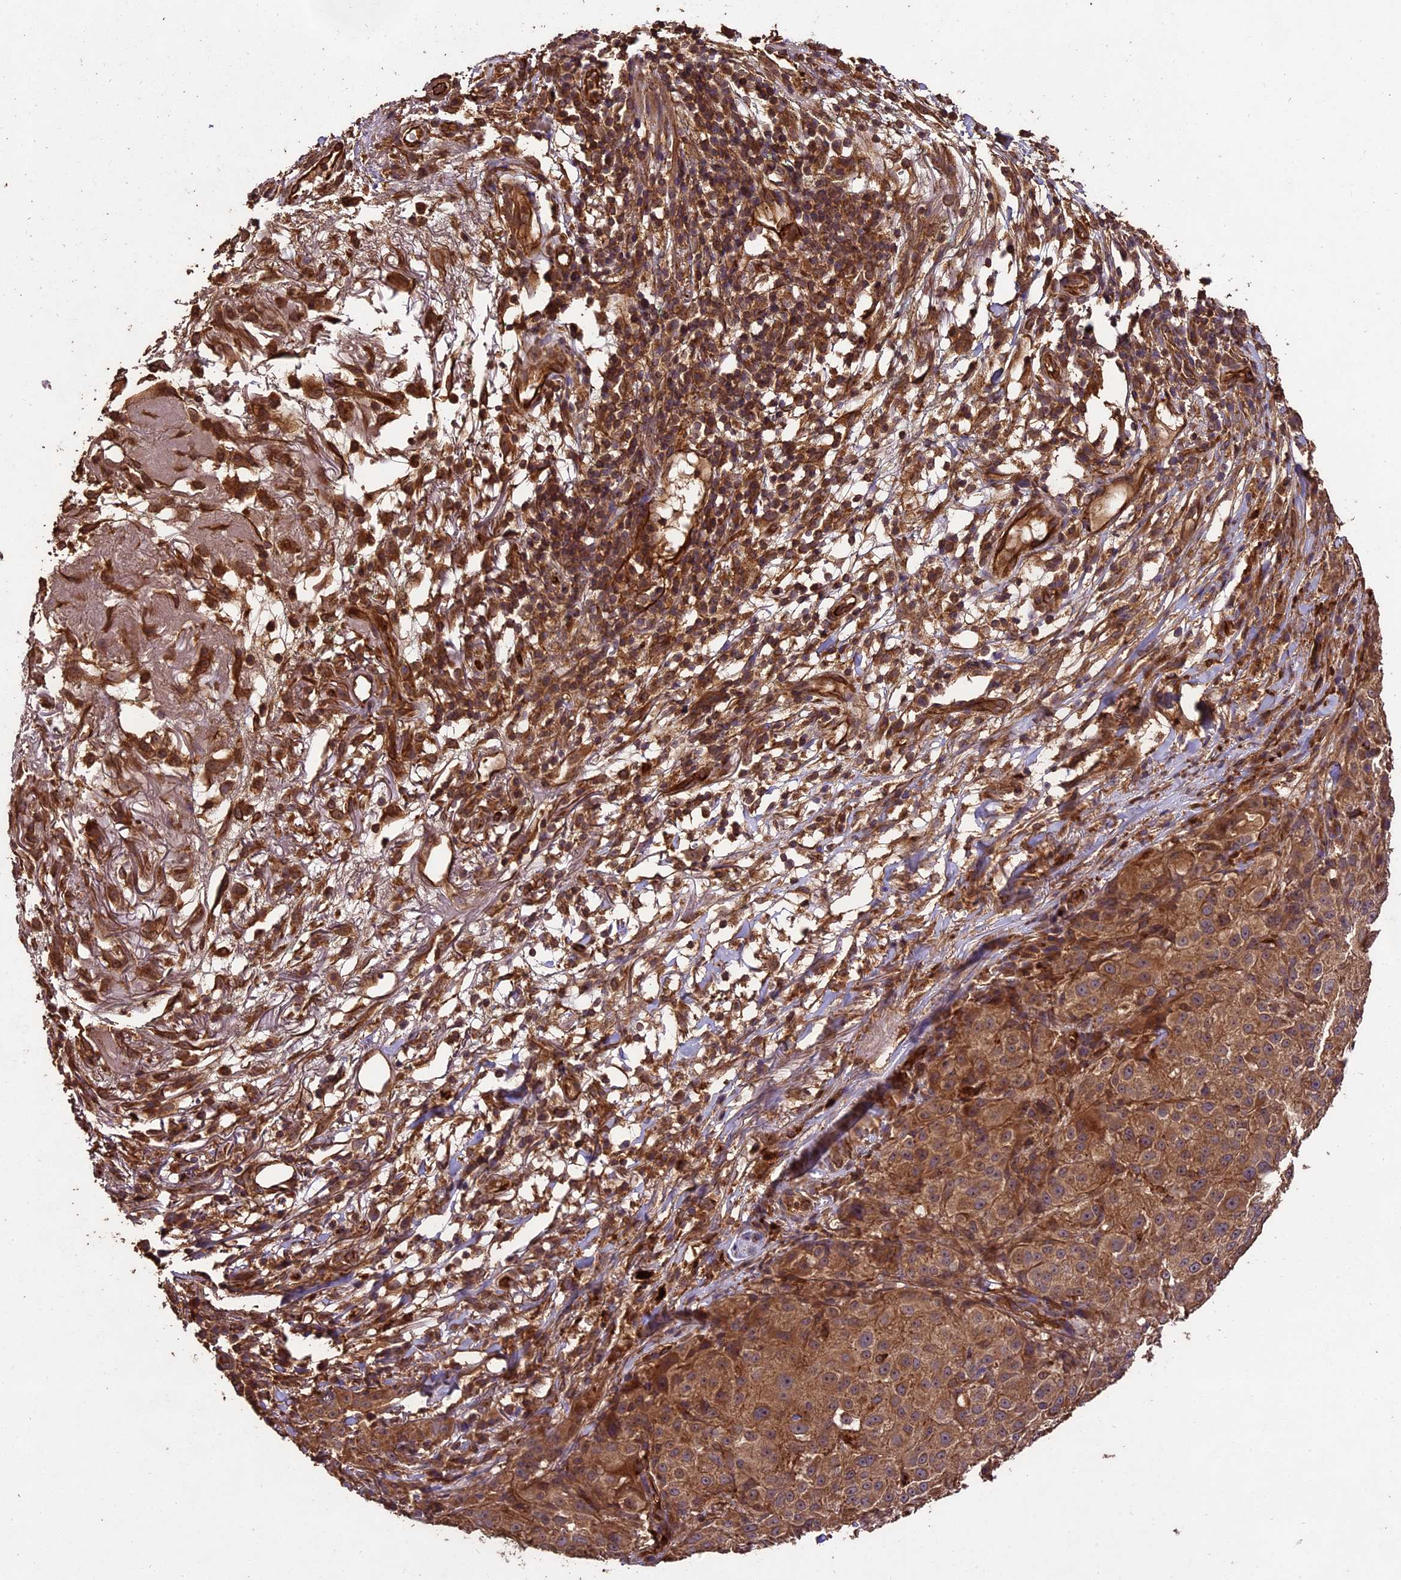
{"staining": {"intensity": "moderate", "quantity": ">75%", "location": "cytoplasmic/membranous"}, "tissue": "melanoma", "cell_type": "Tumor cells", "image_type": "cancer", "snomed": [{"axis": "morphology", "description": "Necrosis, NOS"}, {"axis": "morphology", "description": "Malignant melanoma, NOS"}, {"axis": "topography", "description": "Skin"}], "caption": "Melanoma tissue exhibits moderate cytoplasmic/membranous staining in about >75% of tumor cells, visualized by immunohistochemistry. (brown staining indicates protein expression, while blue staining denotes nuclei).", "gene": "TTLL10", "patient": {"sex": "female", "age": 87}}